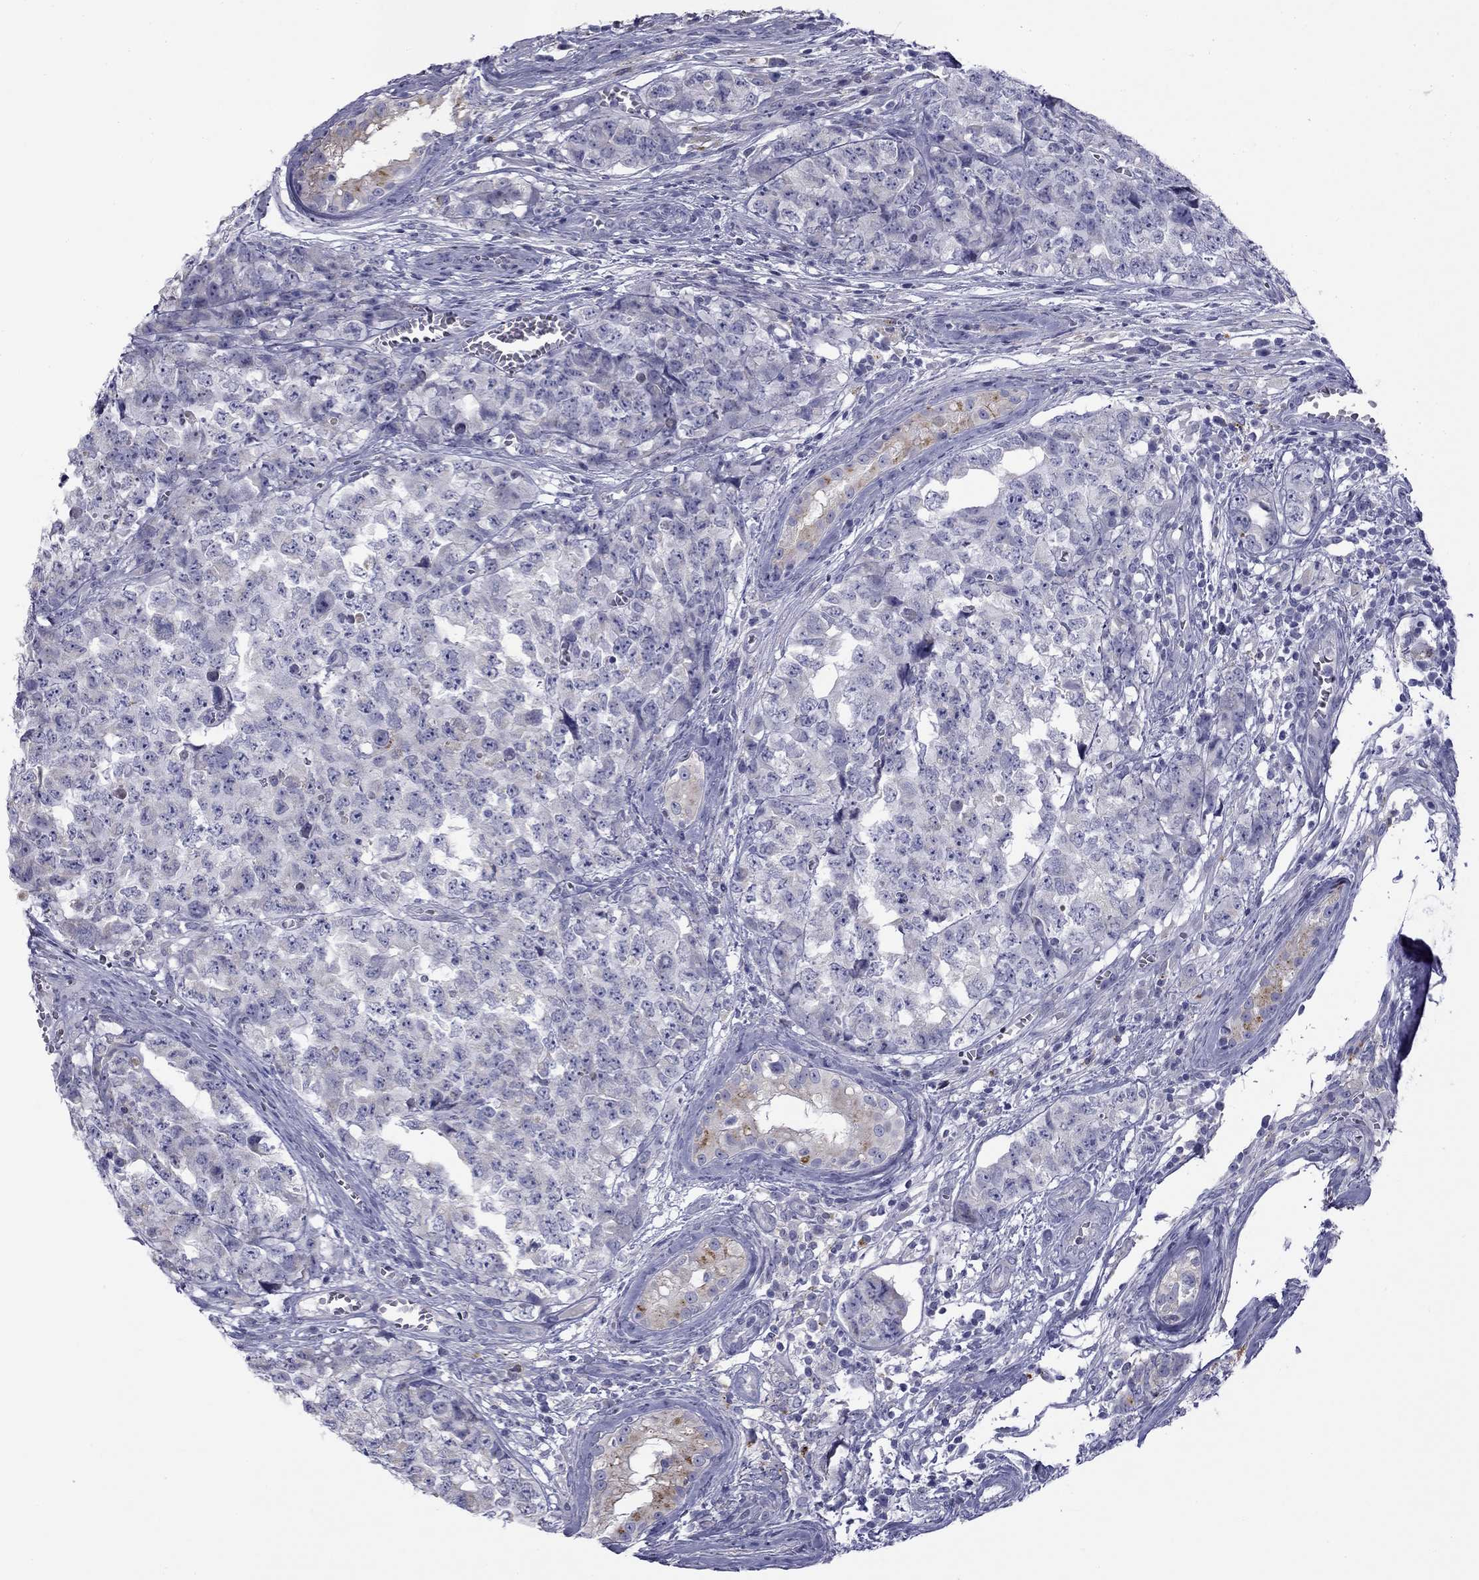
{"staining": {"intensity": "negative", "quantity": "none", "location": "none"}, "tissue": "testis cancer", "cell_type": "Tumor cells", "image_type": "cancer", "snomed": [{"axis": "morphology", "description": "Carcinoma, Embryonal, NOS"}, {"axis": "topography", "description": "Testis"}], "caption": "Human embryonal carcinoma (testis) stained for a protein using IHC shows no staining in tumor cells.", "gene": "CLPSL2", "patient": {"sex": "male", "age": 23}}